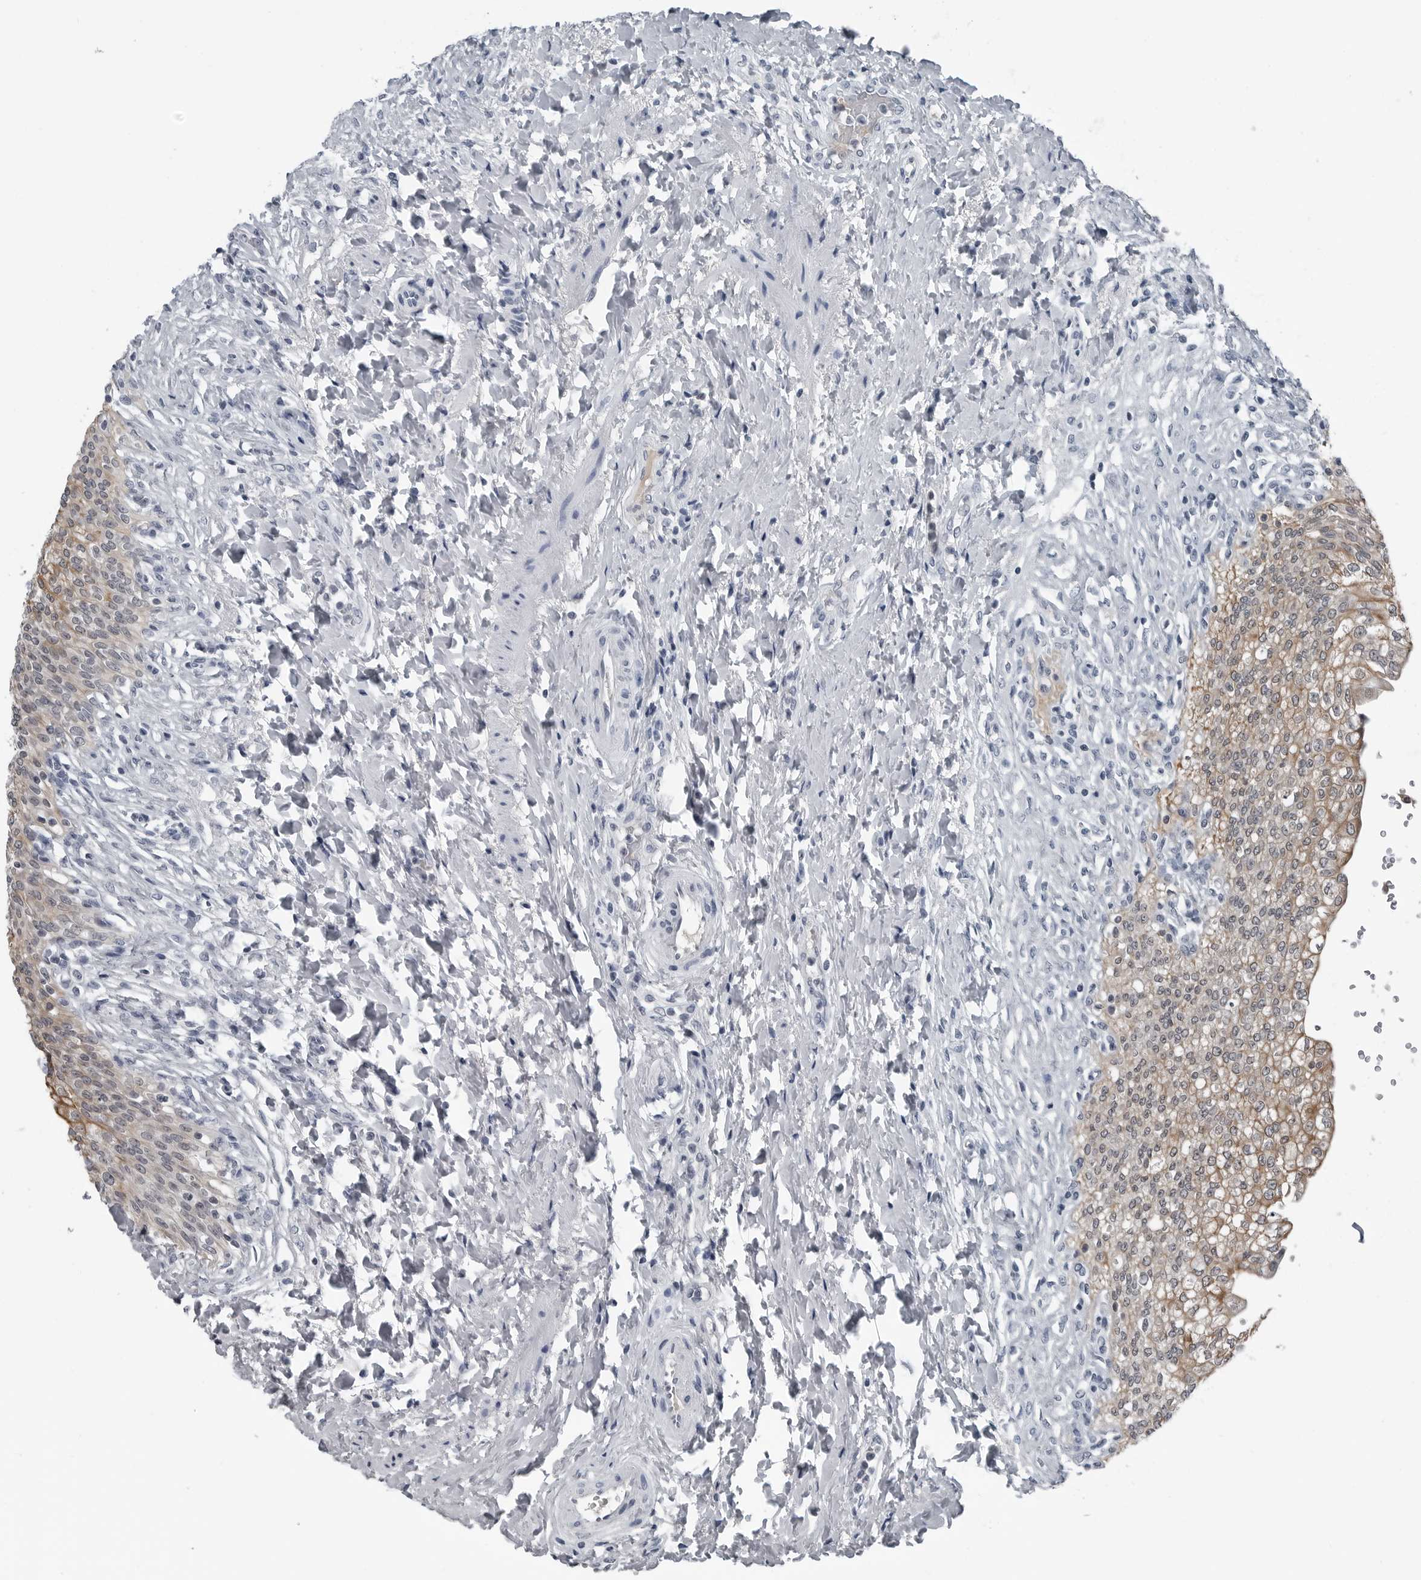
{"staining": {"intensity": "moderate", "quantity": "<25%", "location": "cytoplasmic/membranous"}, "tissue": "urinary bladder", "cell_type": "Urothelial cells", "image_type": "normal", "snomed": [{"axis": "morphology", "description": "Urothelial carcinoma, High grade"}, {"axis": "topography", "description": "Urinary bladder"}], "caption": "Protein positivity by immunohistochemistry displays moderate cytoplasmic/membranous positivity in about <25% of urothelial cells in unremarkable urinary bladder.", "gene": "SPINK1", "patient": {"sex": "male", "age": 46}}